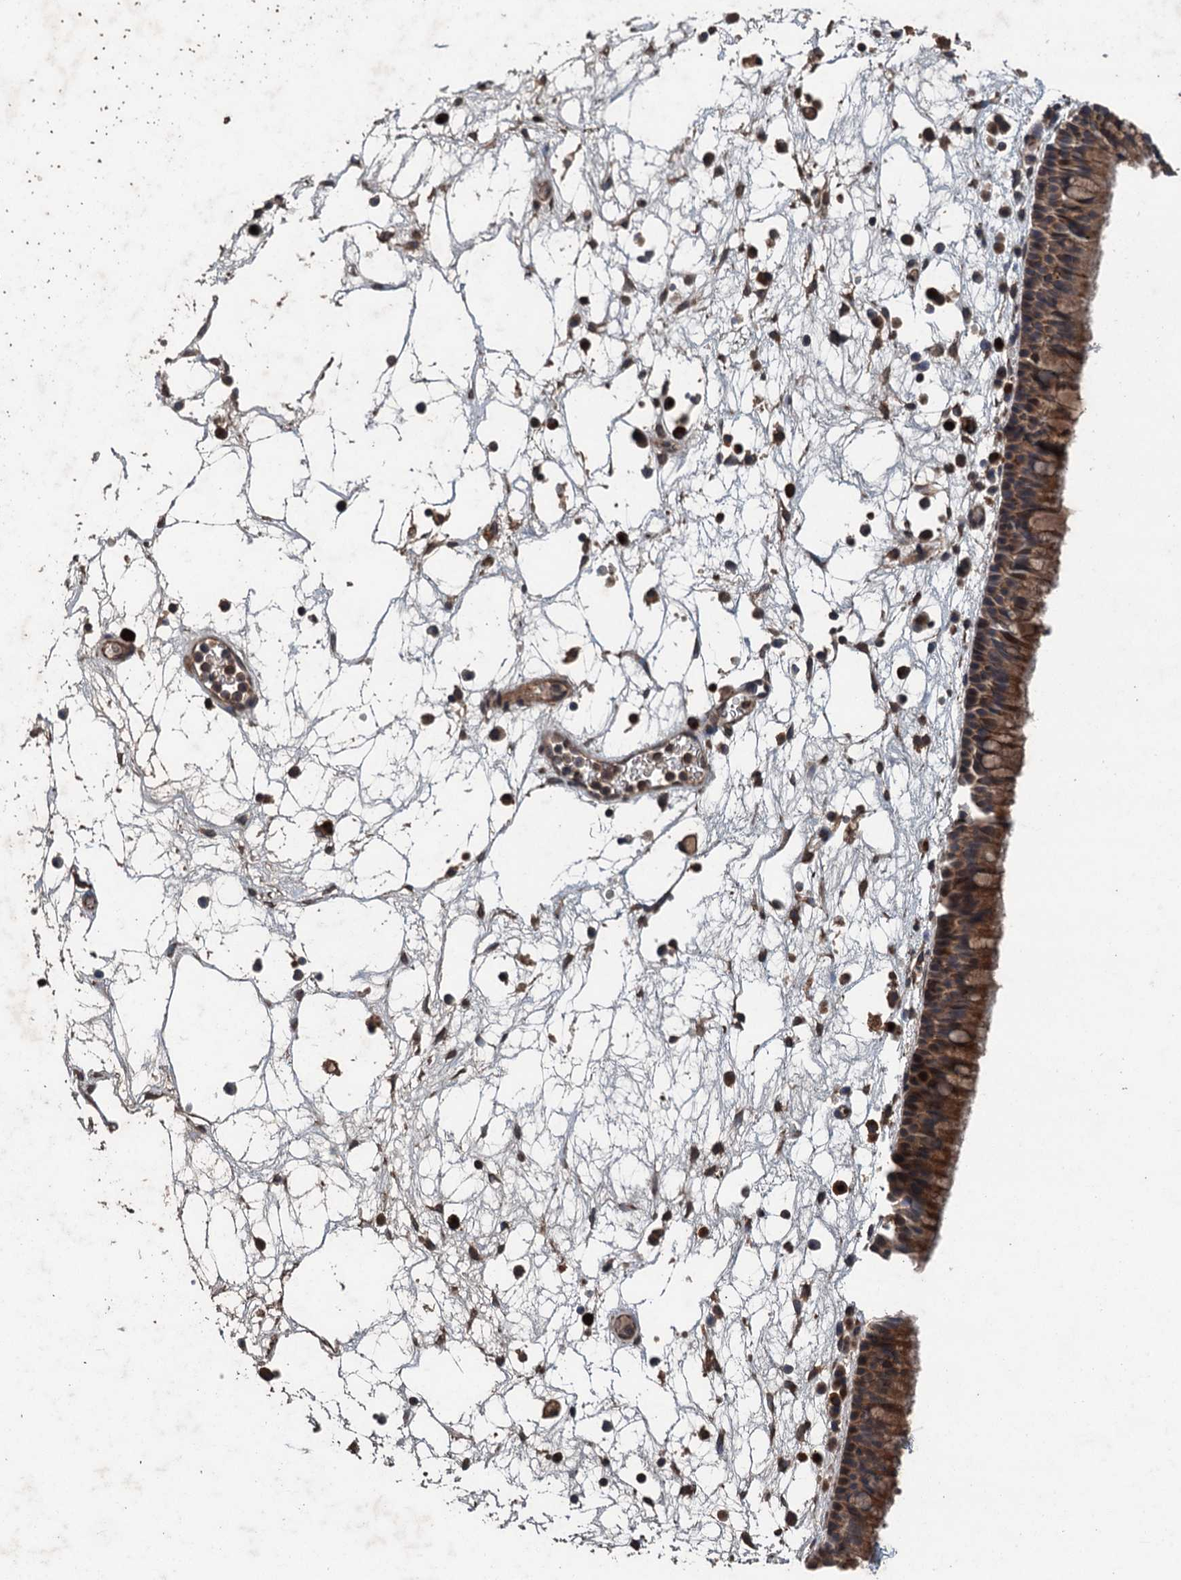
{"staining": {"intensity": "moderate", "quantity": ">75%", "location": "cytoplasmic/membranous"}, "tissue": "nasopharynx", "cell_type": "Respiratory epithelial cells", "image_type": "normal", "snomed": [{"axis": "morphology", "description": "Normal tissue, NOS"}, {"axis": "morphology", "description": "Inflammation, NOS"}, {"axis": "morphology", "description": "Malignant melanoma, Metastatic site"}, {"axis": "topography", "description": "Nasopharynx"}], "caption": "Nasopharynx stained with DAB (3,3'-diaminobenzidine) immunohistochemistry demonstrates medium levels of moderate cytoplasmic/membranous expression in about >75% of respiratory epithelial cells.", "gene": "BORCS5", "patient": {"sex": "male", "age": 70}}